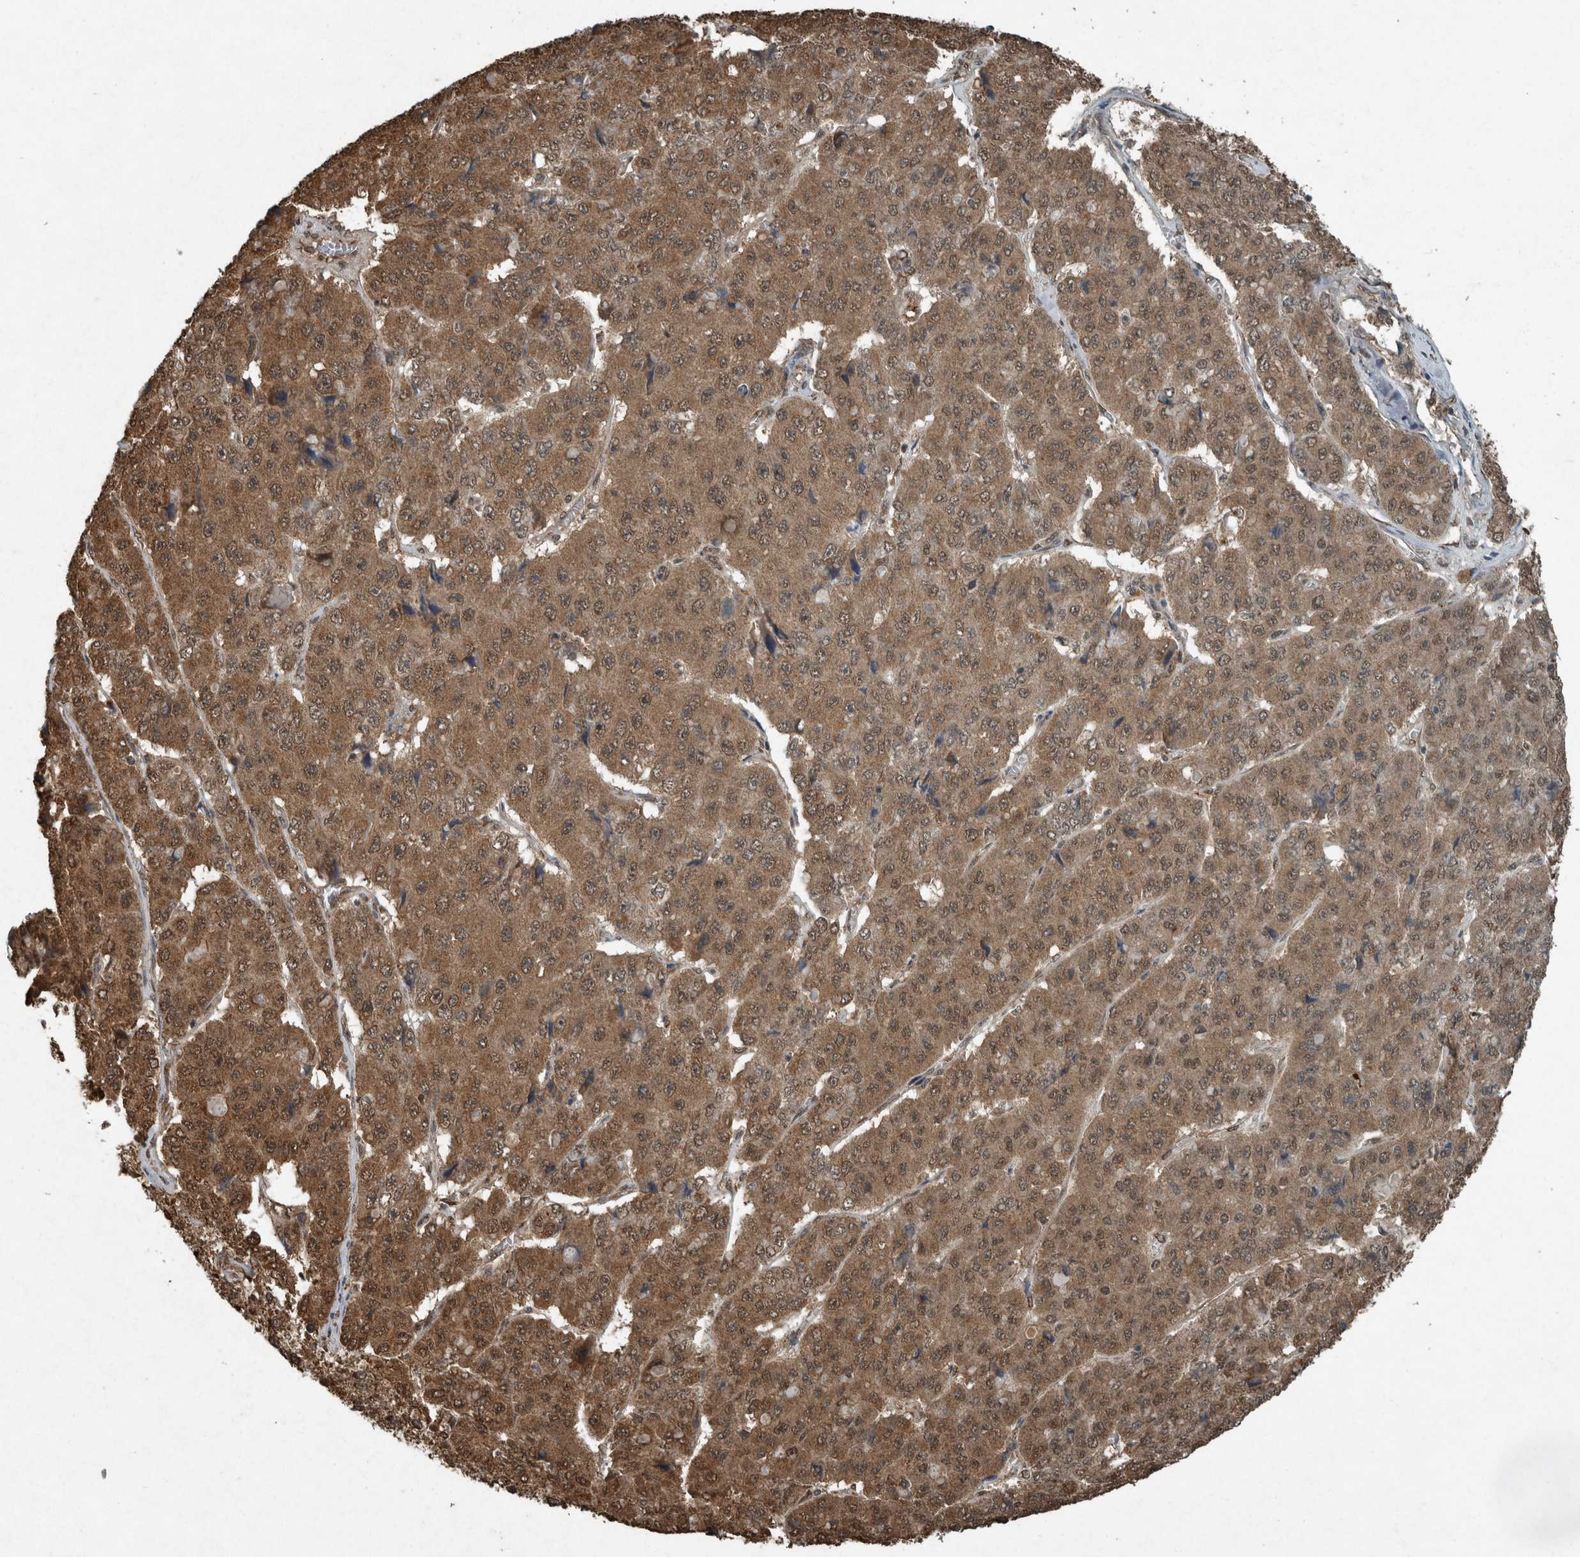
{"staining": {"intensity": "moderate", "quantity": ">75%", "location": "cytoplasmic/membranous,nuclear"}, "tissue": "pancreatic cancer", "cell_type": "Tumor cells", "image_type": "cancer", "snomed": [{"axis": "morphology", "description": "Adenocarcinoma, NOS"}, {"axis": "topography", "description": "Pancreas"}], "caption": "High-power microscopy captured an IHC histopathology image of adenocarcinoma (pancreatic), revealing moderate cytoplasmic/membranous and nuclear expression in about >75% of tumor cells. Nuclei are stained in blue.", "gene": "ARHGEF12", "patient": {"sex": "male", "age": 50}}